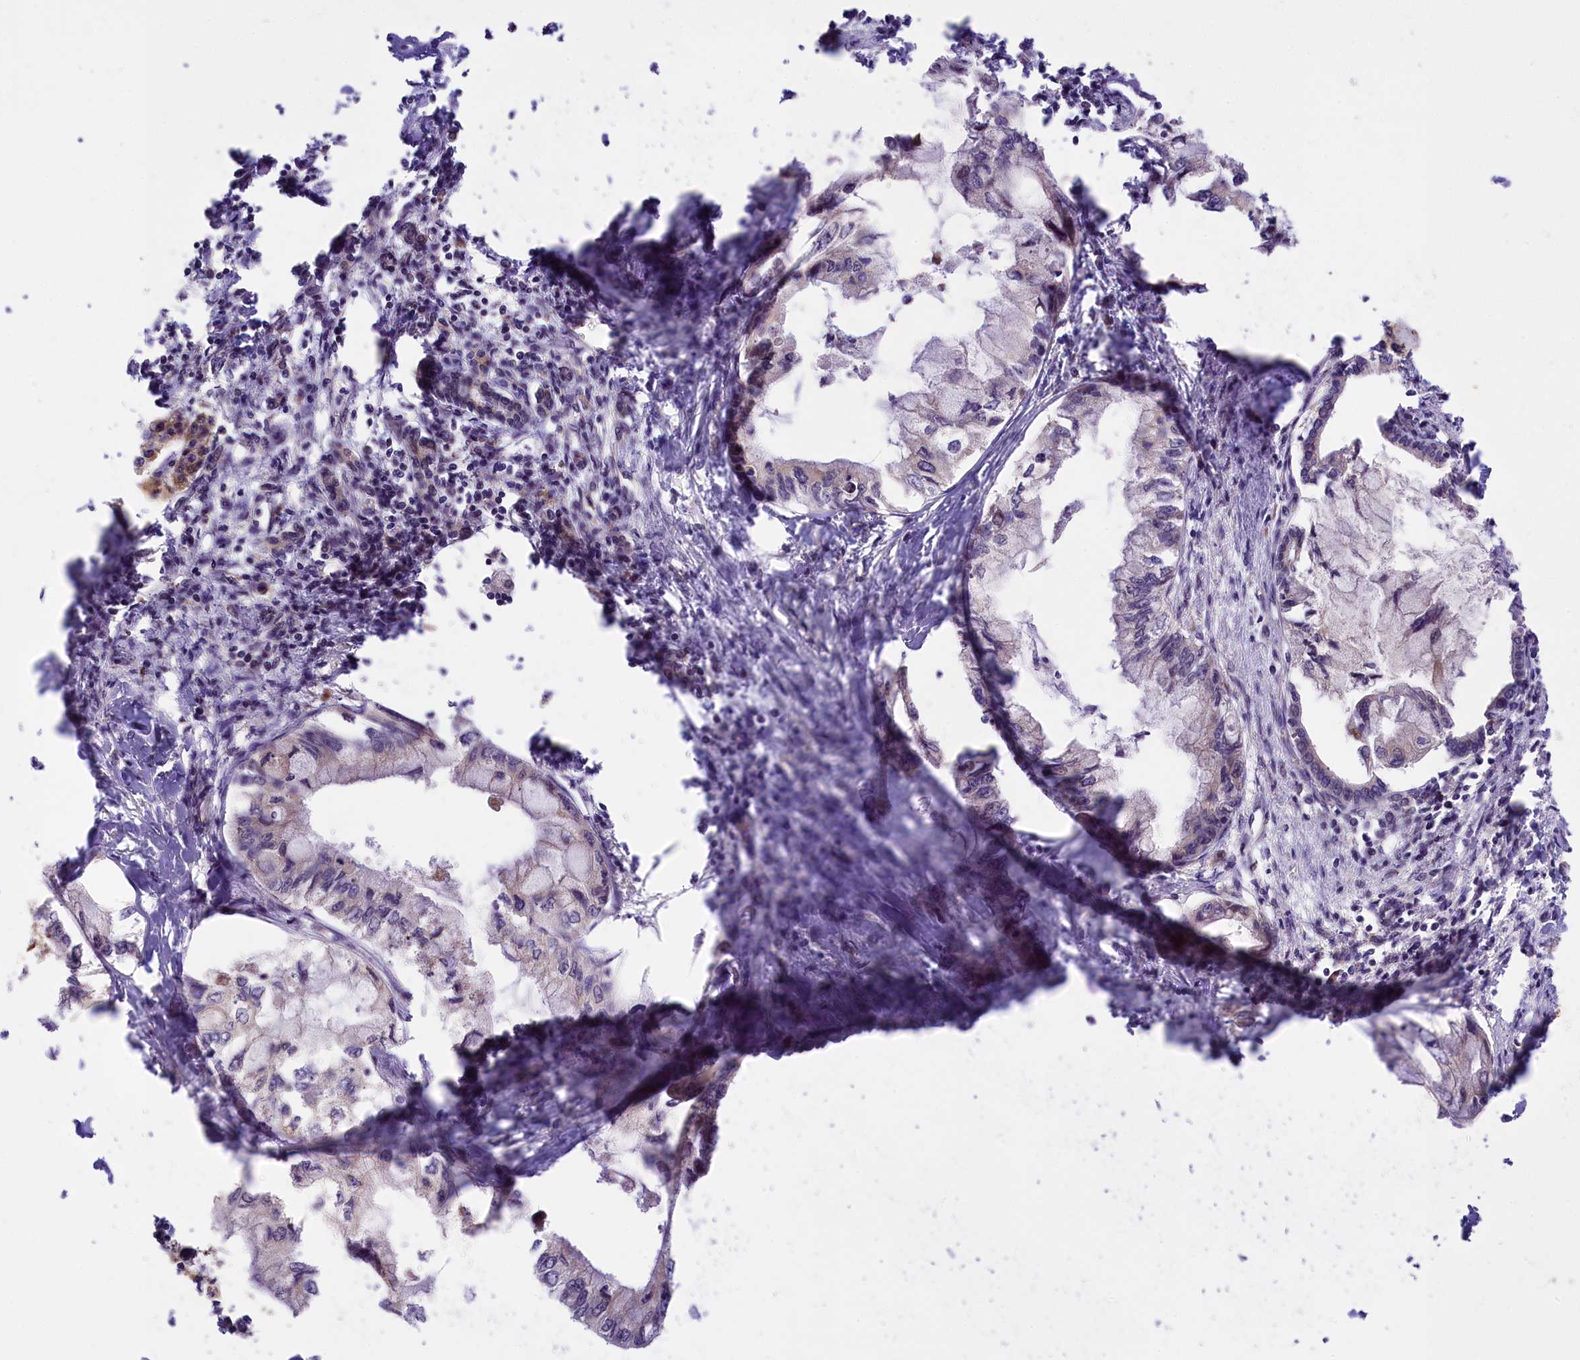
{"staining": {"intensity": "weak", "quantity": "<25%", "location": "cytoplasmic/membranous"}, "tissue": "pancreatic cancer", "cell_type": "Tumor cells", "image_type": "cancer", "snomed": [{"axis": "morphology", "description": "Adenocarcinoma, NOS"}, {"axis": "topography", "description": "Pancreas"}], "caption": "Tumor cells are negative for protein expression in human pancreatic adenocarcinoma. Nuclei are stained in blue.", "gene": "HDAC5", "patient": {"sex": "male", "age": 48}}